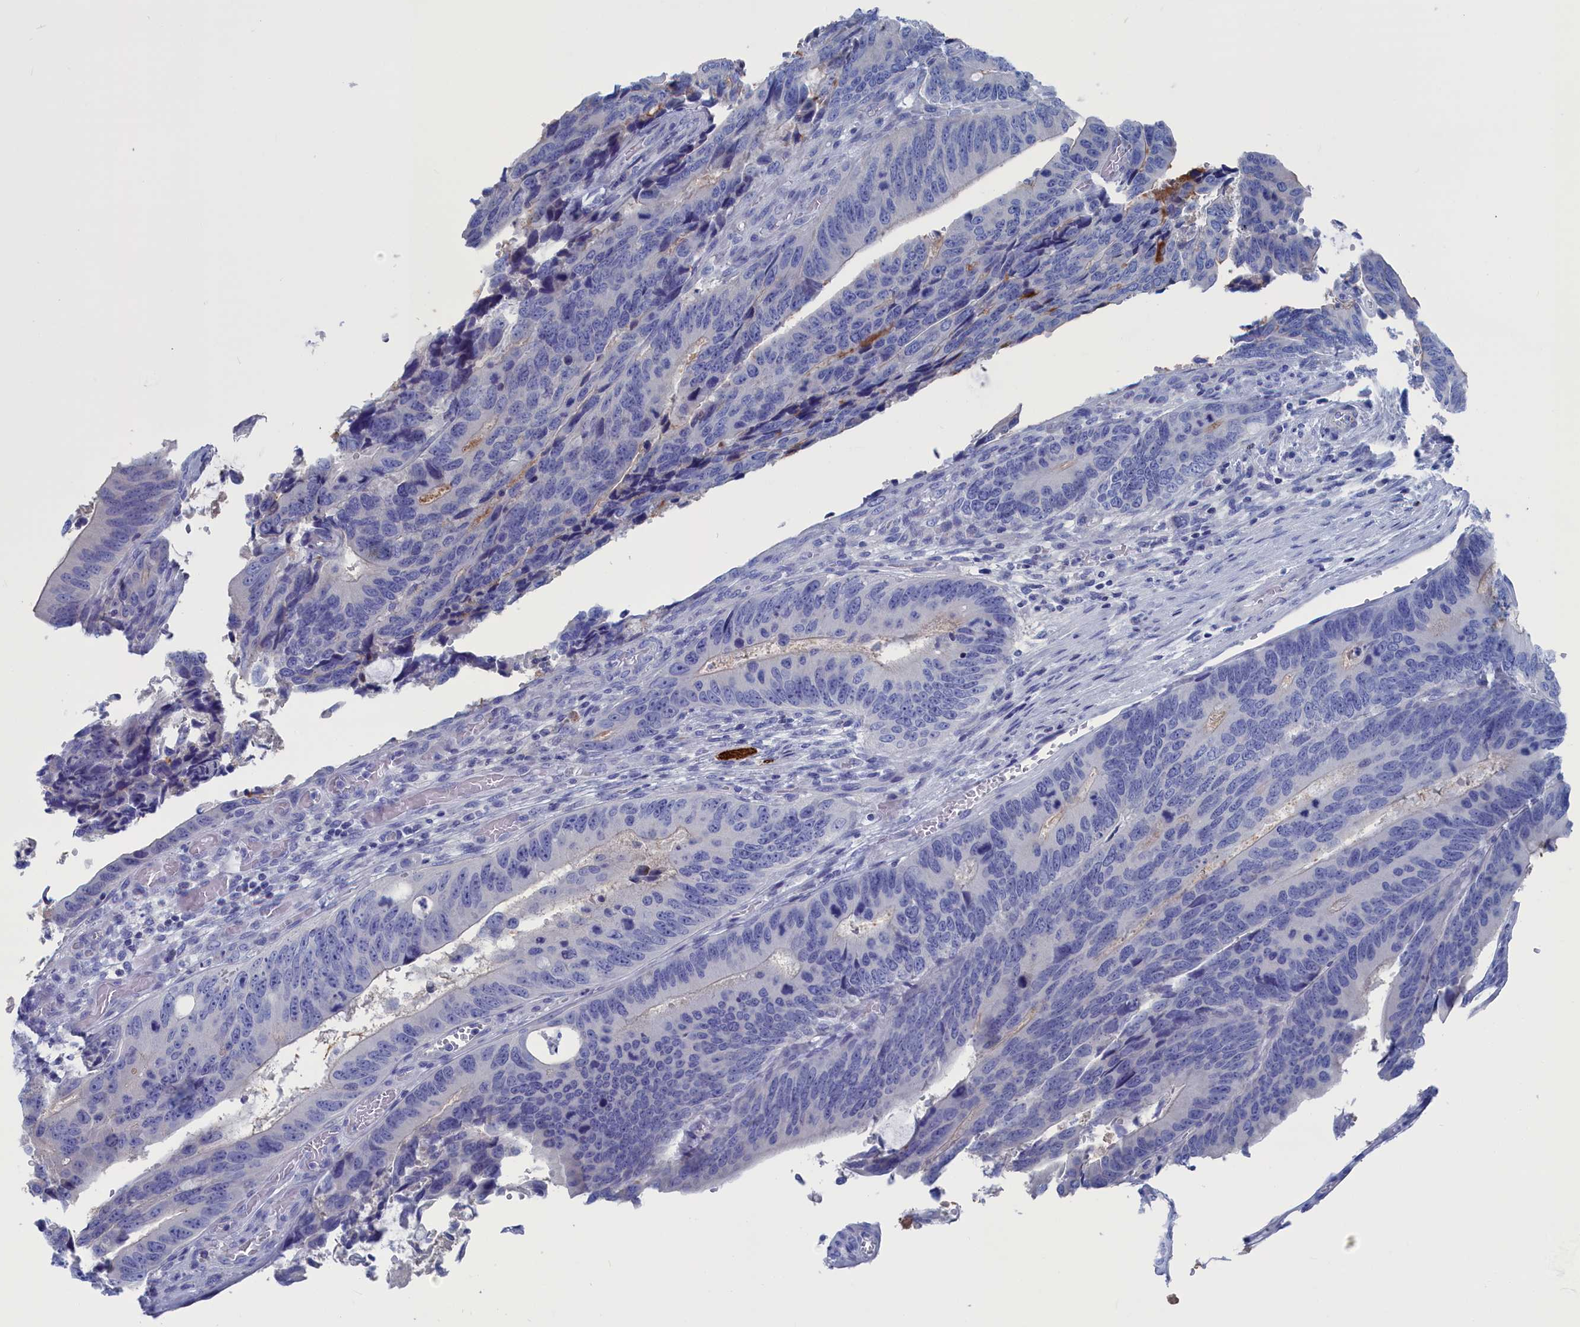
{"staining": {"intensity": "negative", "quantity": "none", "location": "none"}, "tissue": "colorectal cancer", "cell_type": "Tumor cells", "image_type": "cancer", "snomed": [{"axis": "morphology", "description": "Adenocarcinoma, NOS"}, {"axis": "topography", "description": "Colon"}], "caption": "The immunohistochemistry (IHC) photomicrograph has no significant positivity in tumor cells of colorectal adenocarcinoma tissue.", "gene": "CEND1", "patient": {"sex": "male", "age": 87}}